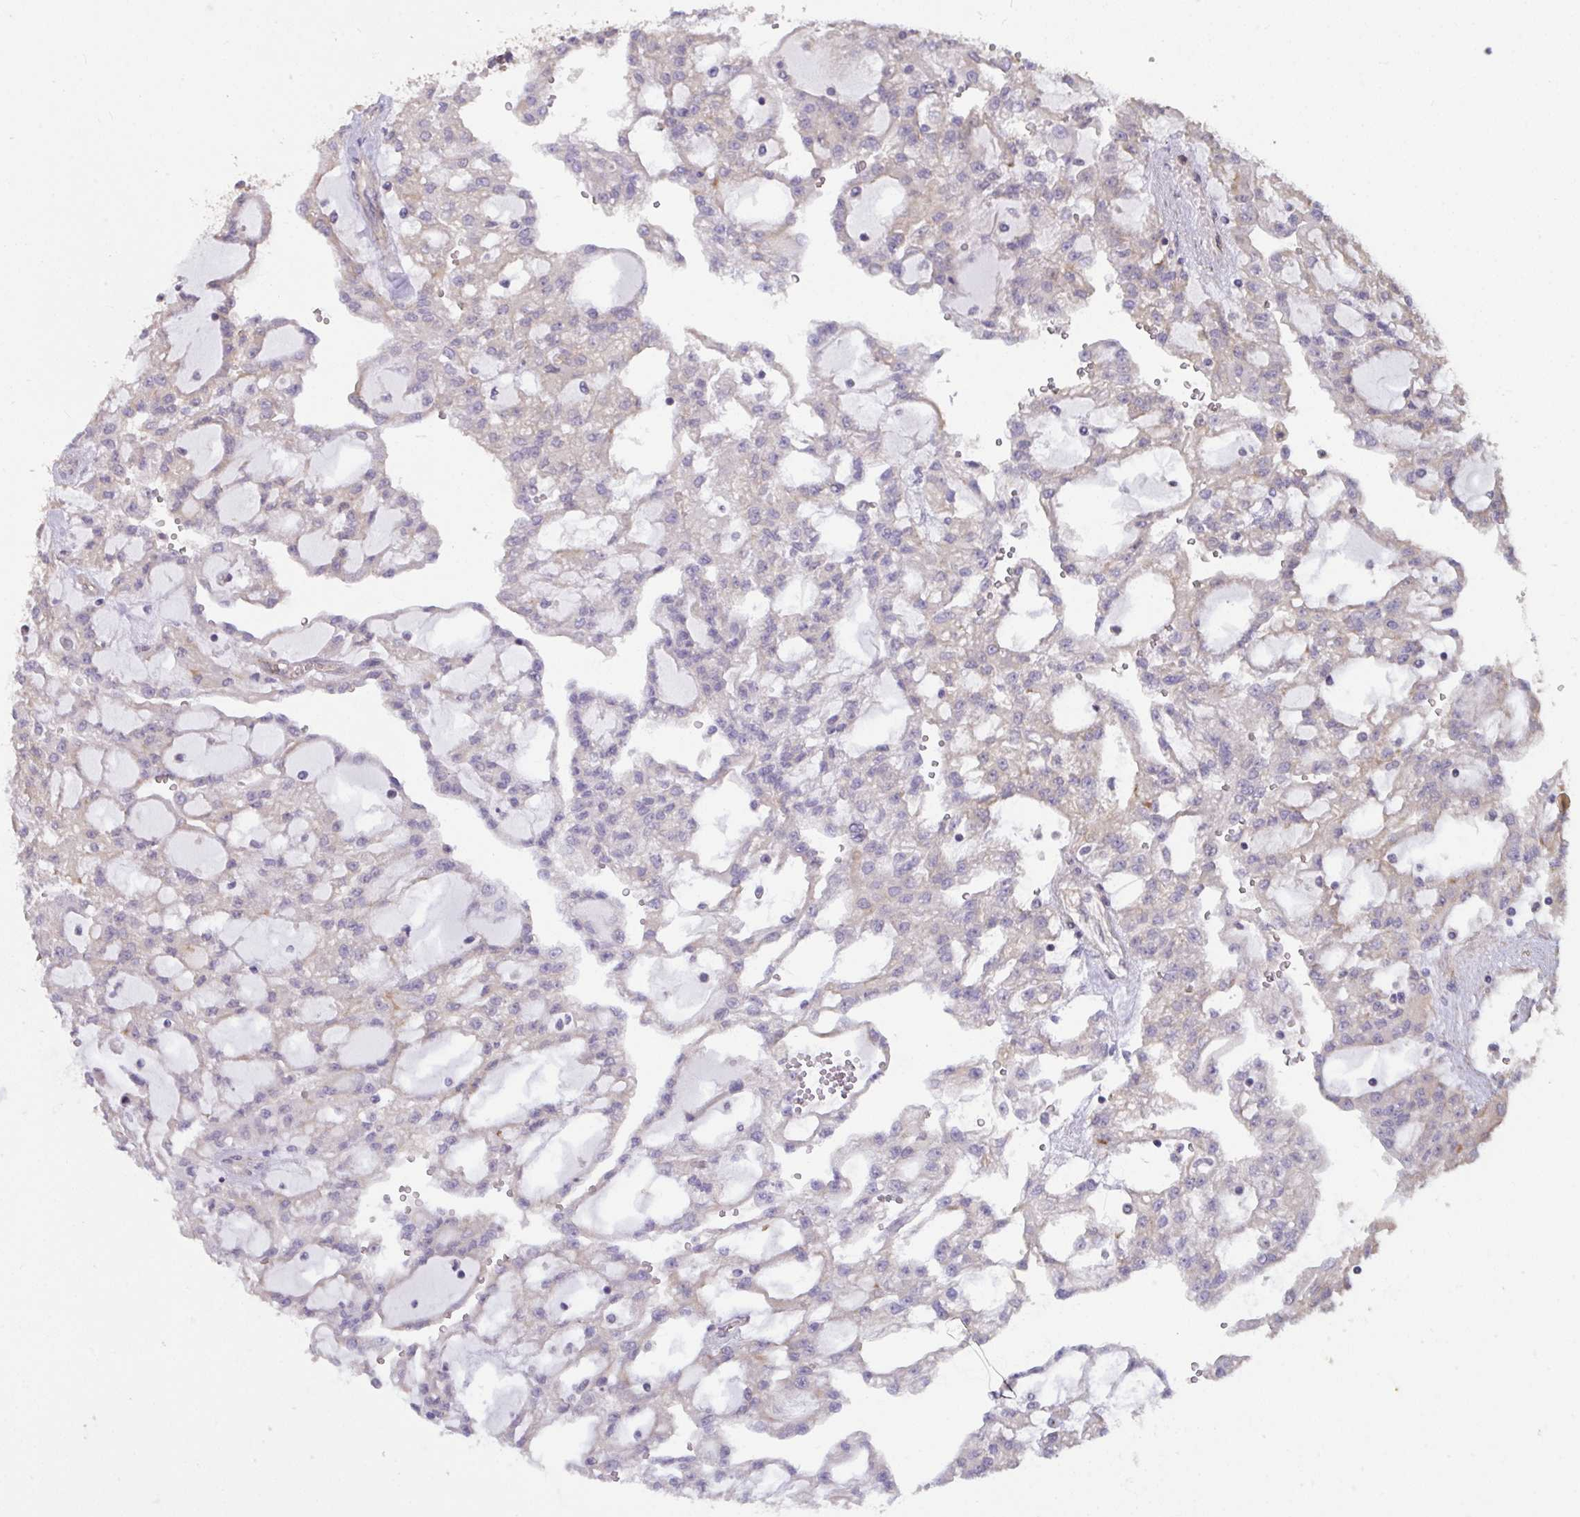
{"staining": {"intensity": "negative", "quantity": "none", "location": "none"}, "tissue": "renal cancer", "cell_type": "Tumor cells", "image_type": "cancer", "snomed": [{"axis": "morphology", "description": "Adenocarcinoma, NOS"}, {"axis": "topography", "description": "Kidney"}], "caption": "Photomicrograph shows no significant protein positivity in tumor cells of renal cancer (adenocarcinoma).", "gene": "IPO5", "patient": {"sex": "male", "age": 63}}